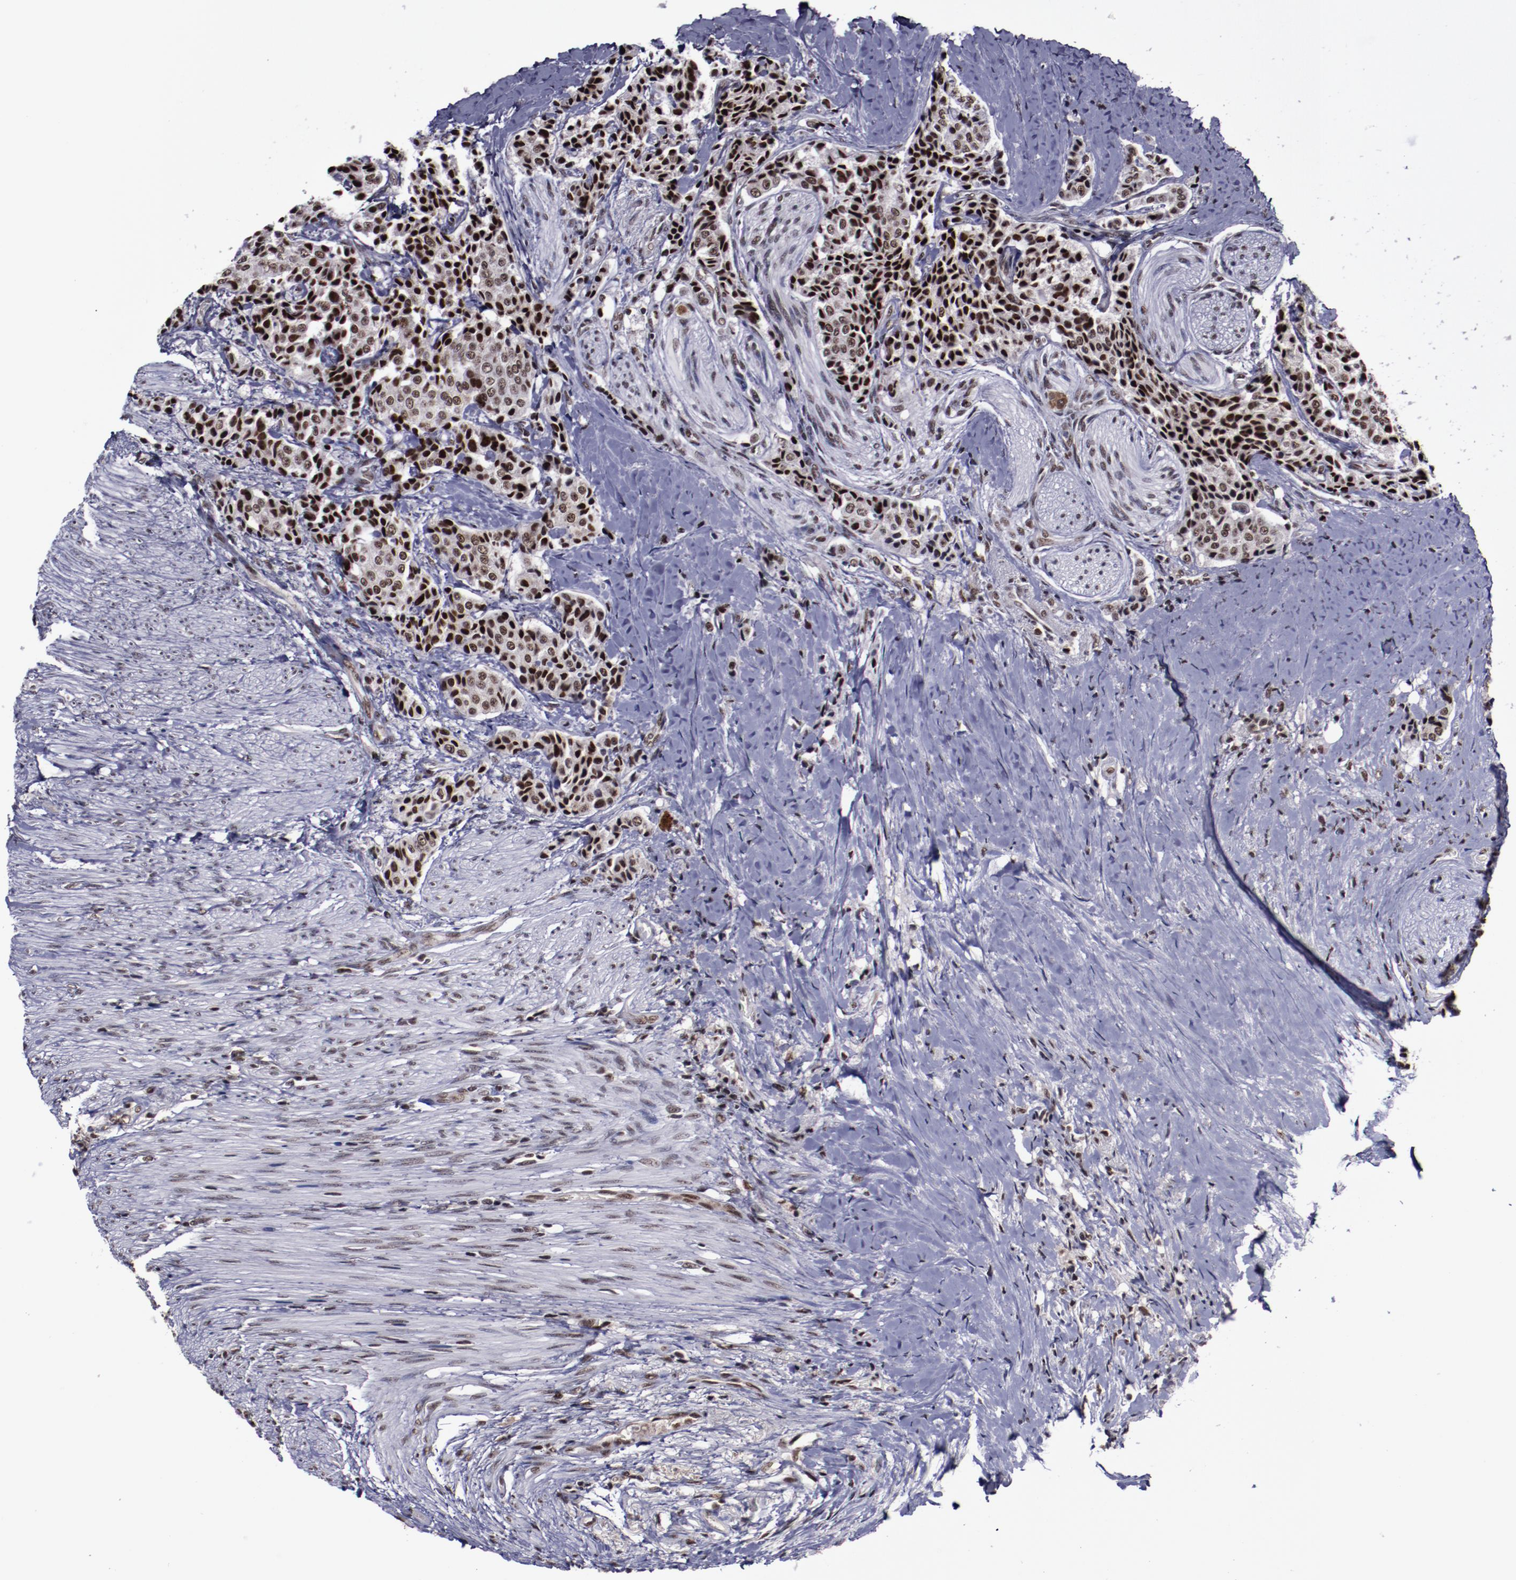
{"staining": {"intensity": "moderate", "quantity": ">75%", "location": "nuclear"}, "tissue": "carcinoid", "cell_type": "Tumor cells", "image_type": "cancer", "snomed": [{"axis": "morphology", "description": "Carcinoid, malignant, NOS"}, {"axis": "topography", "description": "Colon"}], "caption": "Carcinoid stained with a brown dye exhibits moderate nuclear positive staining in approximately >75% of tumor cells.", "gene": "ERH", "patient": {"sex": "female", "age": 61}}